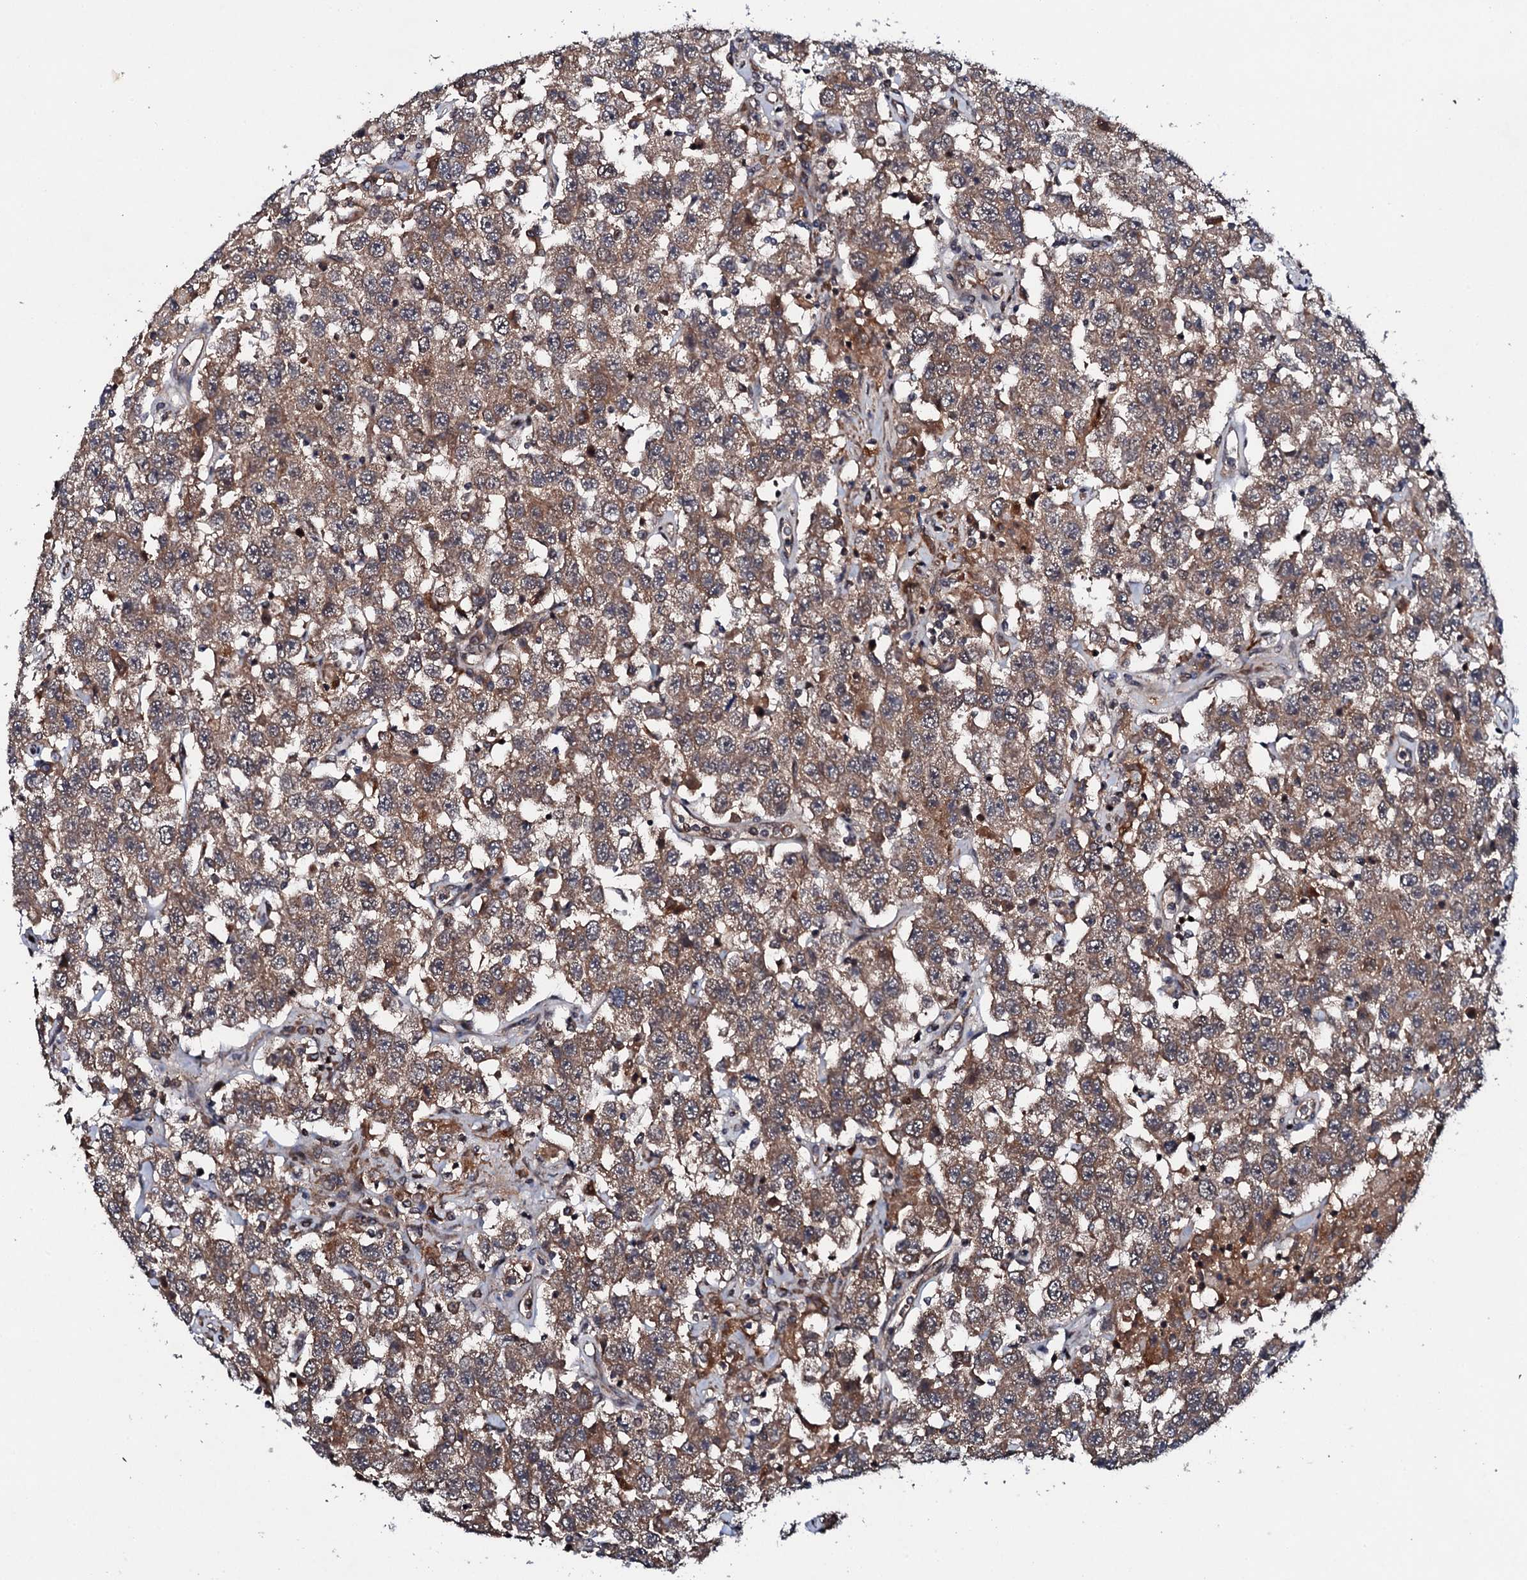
{"staining": {"intensity": "weak", "quantity": ">75%", "location": "cytoplasmic/membranous"}, "tissue": "testis cancer", "cell_type": "Tumor cells", "image_type": "cancer", "snomed": [{"axis": "morphology", "description": "Seminoma, NOS"}, {"axis": "topography", "description": "Testis"}], "caption": "IHC histopathology image of neoplastic tissue: seminoma (testis) stained using IHC demonstrates low levels of weak protein expression localized specifically in the cytoplasmic/membranous of tumor cells, appearing as a cytoplasmic/membranous brown color.", "gene": "FAM111A", "patient": {"sex": "male", "age": 41}}